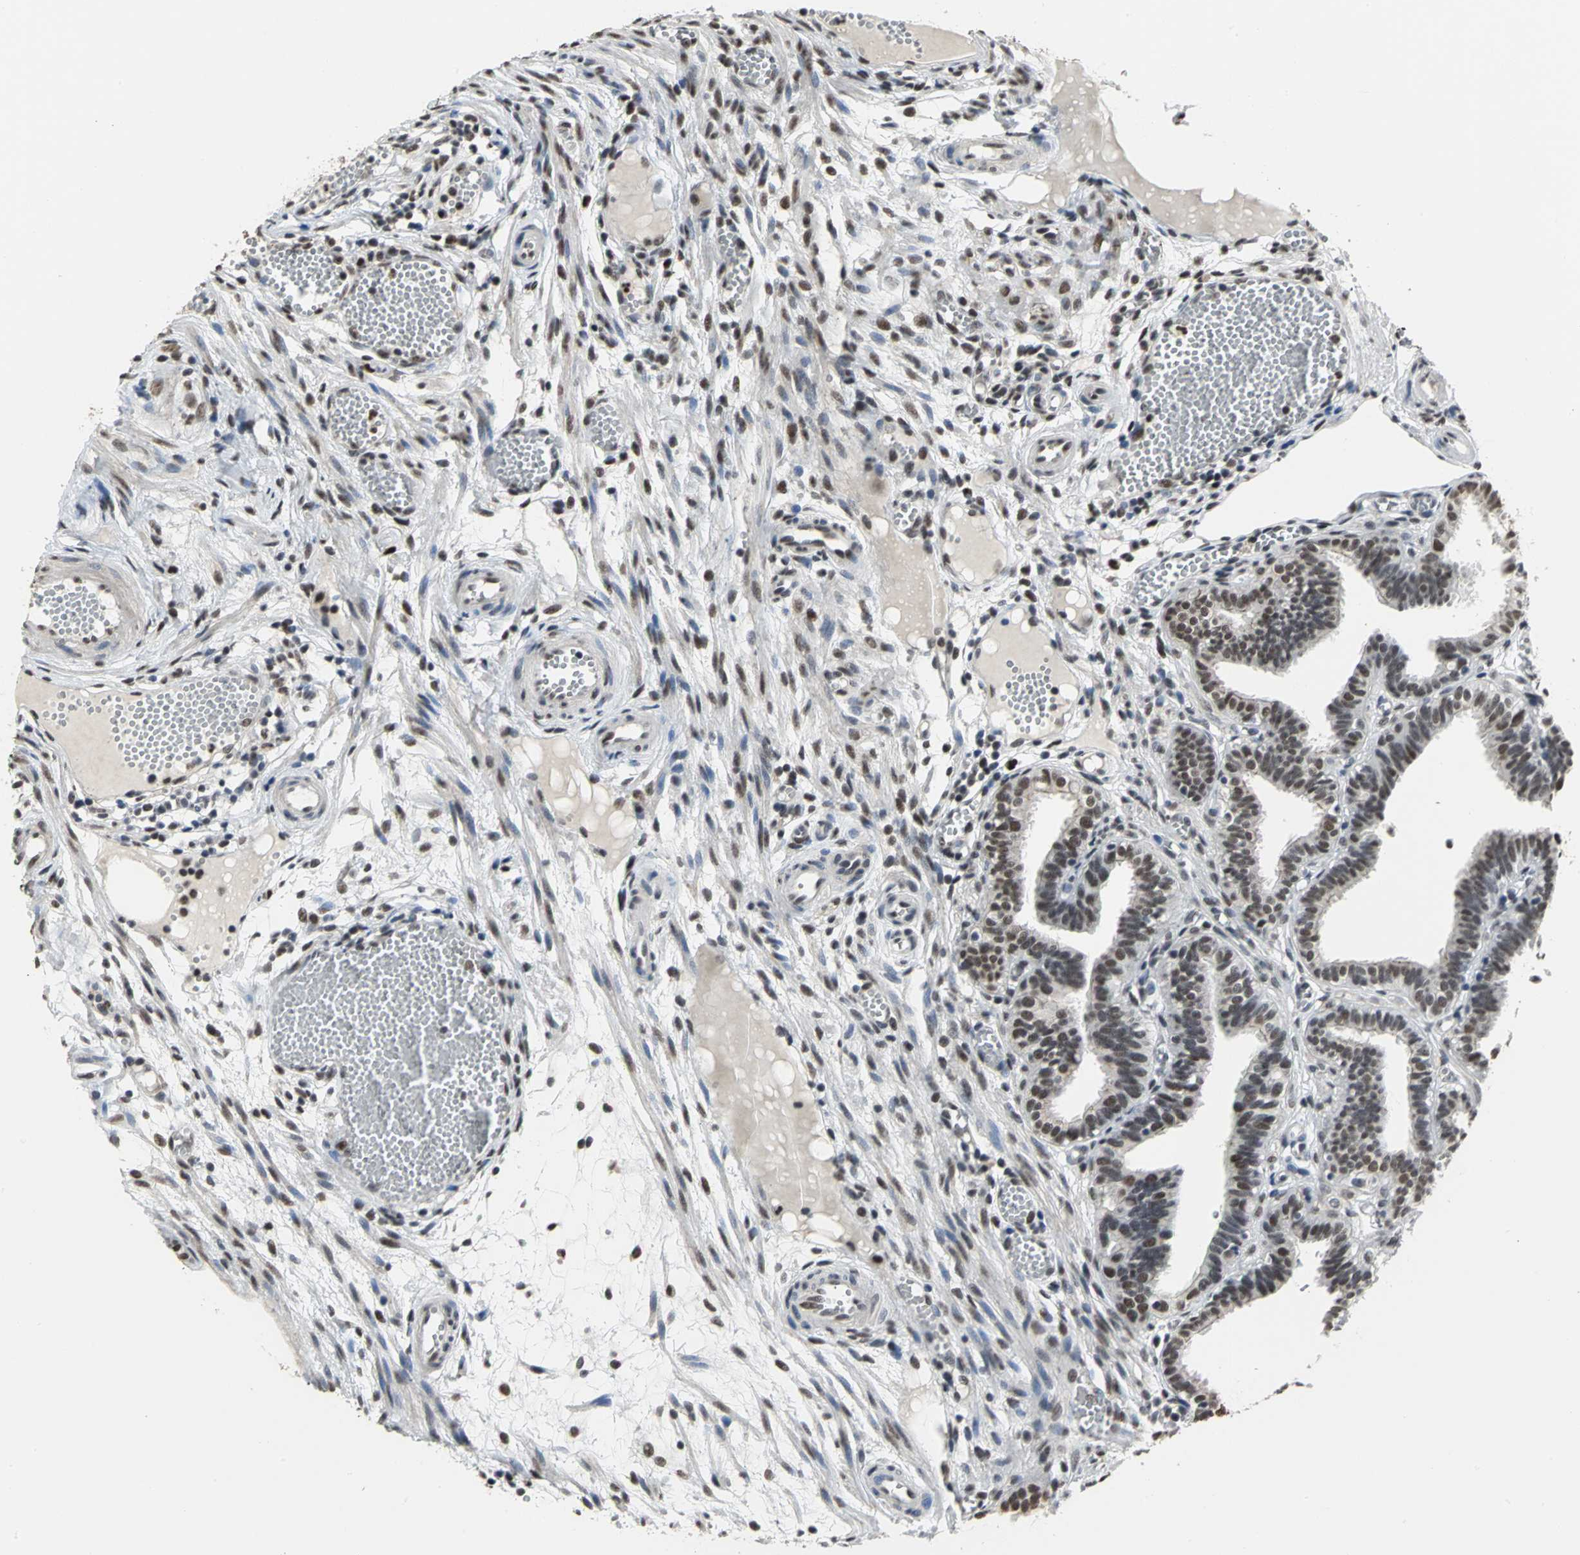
{"staining": {"intensity": "strong", "quantity": ">75%", "location": "nuclear"}, "tissue": "fallopian tube", "cell_type": "Glandular cells", "image_type": "normal", "snomed": [{"axis": "morphology", "description": "Normal tissue, NOS"}, {"axis": "topography", "description": "Fallopian tube"}], "caption": "Brown immunohistochemical staining in benign human fallopian tube demonstrates strong nuclear expression in approximately >75% of glandular cells. Ihc stains the protein in brown and the nuclei are stained blue.", "gene": "CCDC88C", "patient": {"sex": "female", "age": 29}}